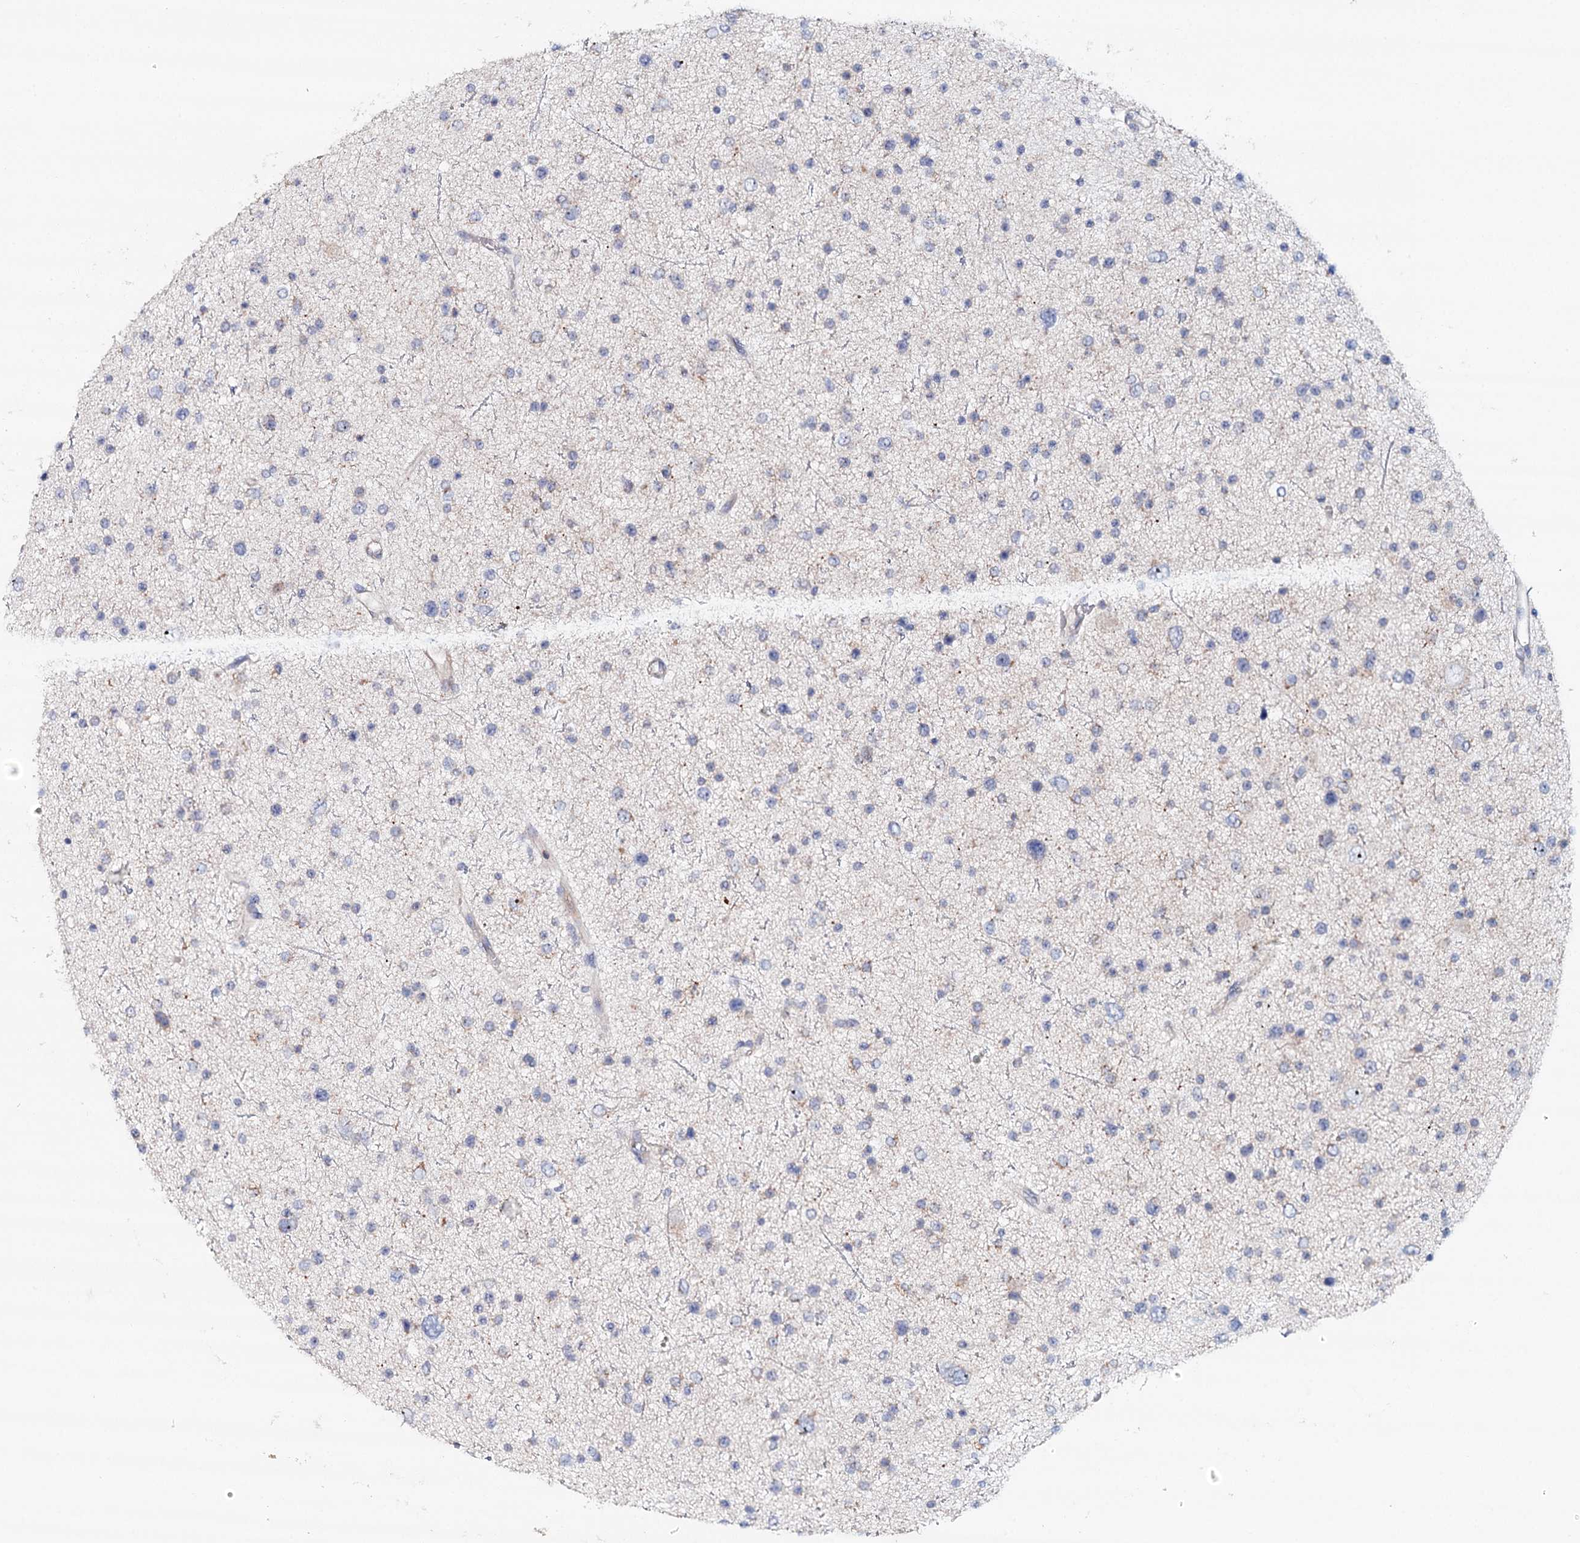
{"staining": {"intensity": "negative", "quantity": "none", "location": "none"}, "tissue": "glioma", "cell_type": "Tumor cells", "image_type": "cancer", "snomed": [{"axis": "morphology", "description": "Glioma, malignant, Low grade"}, {"axis": "topography", "description": "Brain"}], "caption": "This is a histopathology image of immunohistochemistry staining of glioma, which shows no positivity in tumor cells. (DAB (3,3'-diaminobenzidine) immunohistochemistry visualized using brightfield microscopy, high magnification).", "gene": "RBM43", "patient": {"sex": "female", "age": 37}}